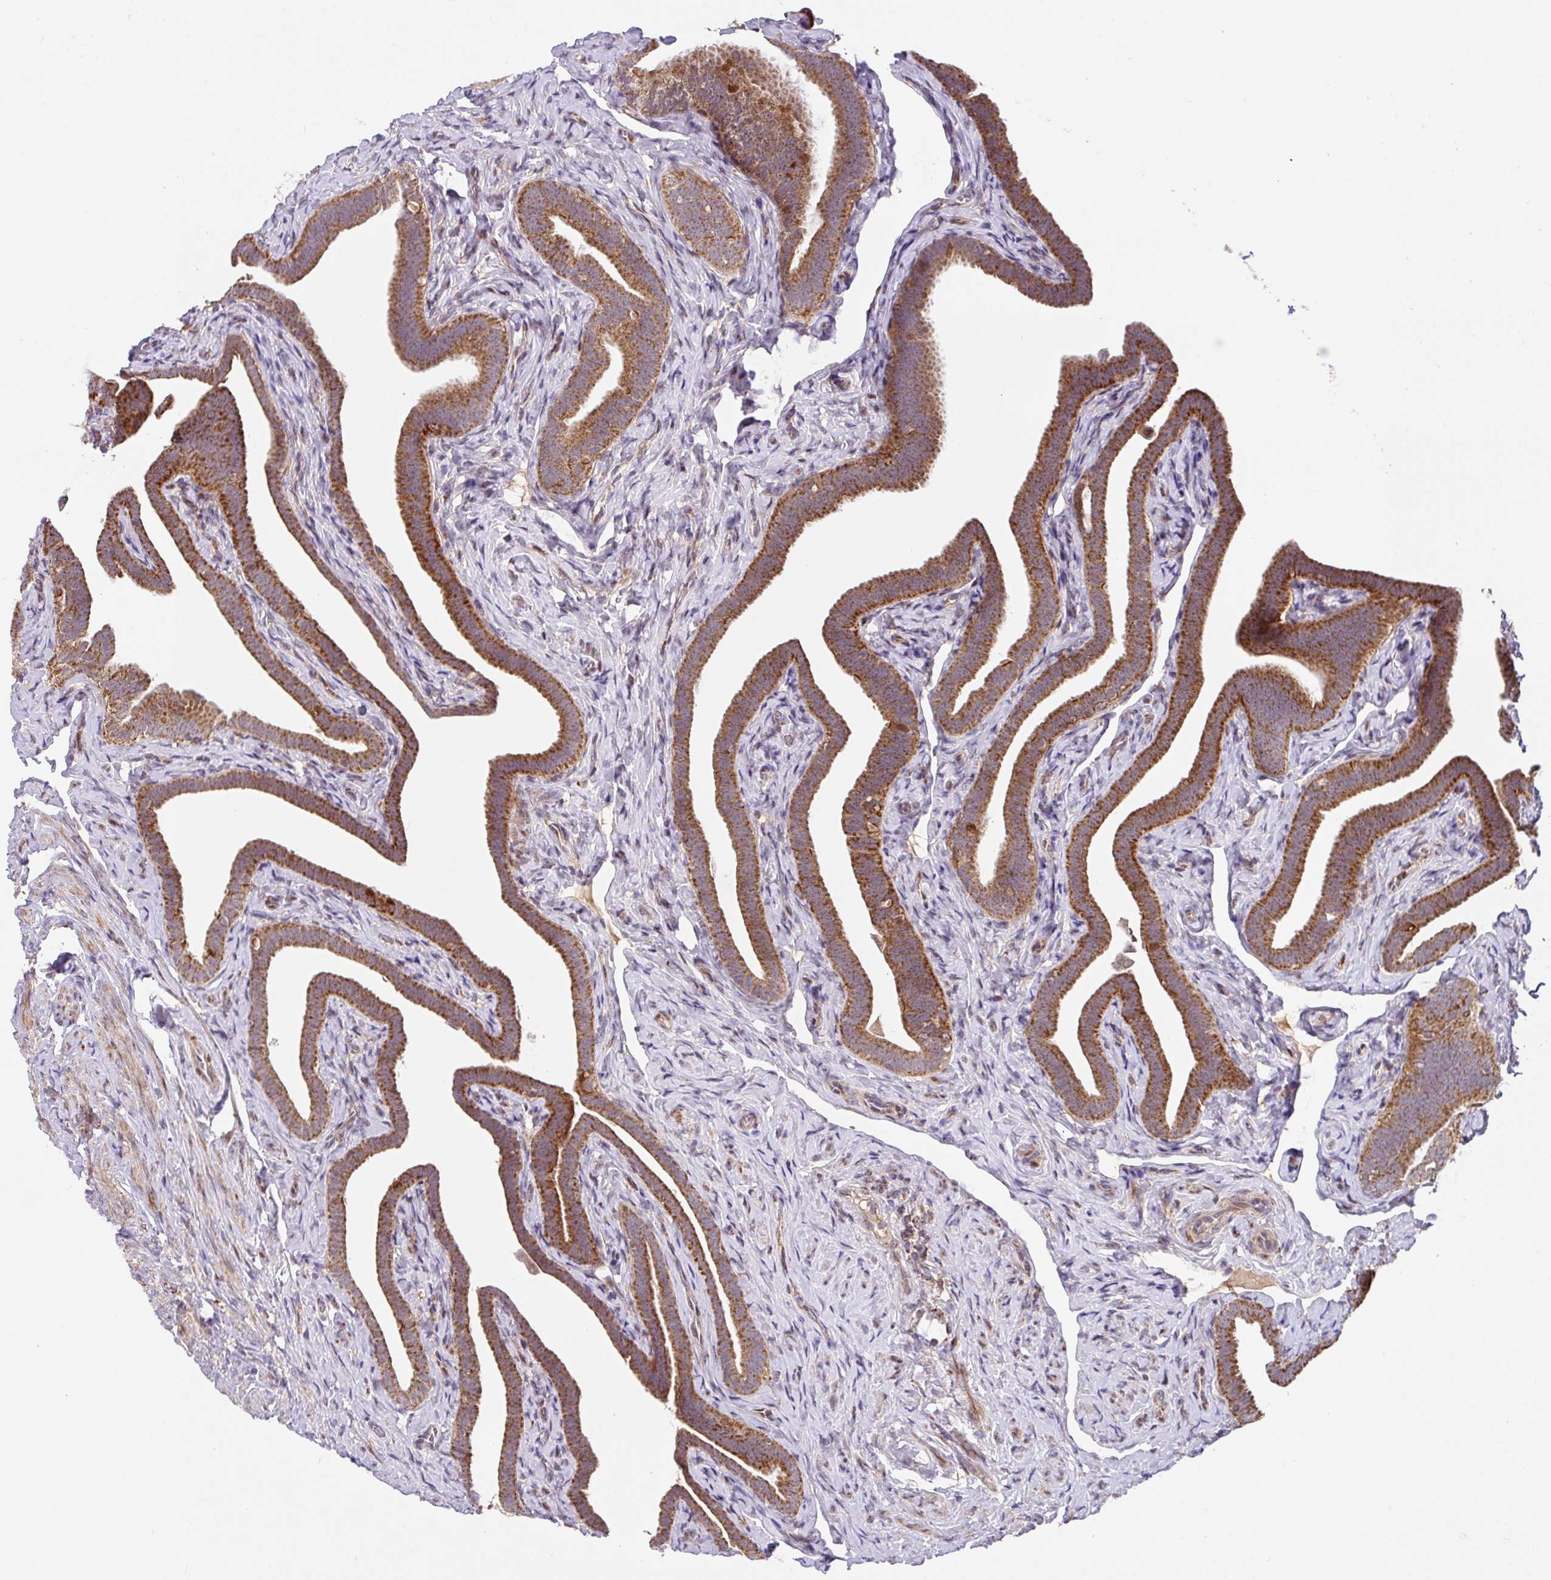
{"staining": {"intensity": "strong", "quantity": ">75%", "location": "cytoplasmic/membranous"}, "tissue": "fallopian tube", "cell_type": "Glandular cells", "image_type": "normal", "snomed": [{"axis": "morphology", "description": "Normal tissue, NOS"}, {"axis": "topography", "description": "Fallopian tube"}], "caption": "A high amount of strong cytoplasmic/membranous staining is appreciated in about >75% of glandular cells in unremarkable fallopian tube. The protein is shown in brown color, while the nuclei are stained blue.", "gene": "ENSG00000269547", "patient": {"sex": "female", "age": 69}}